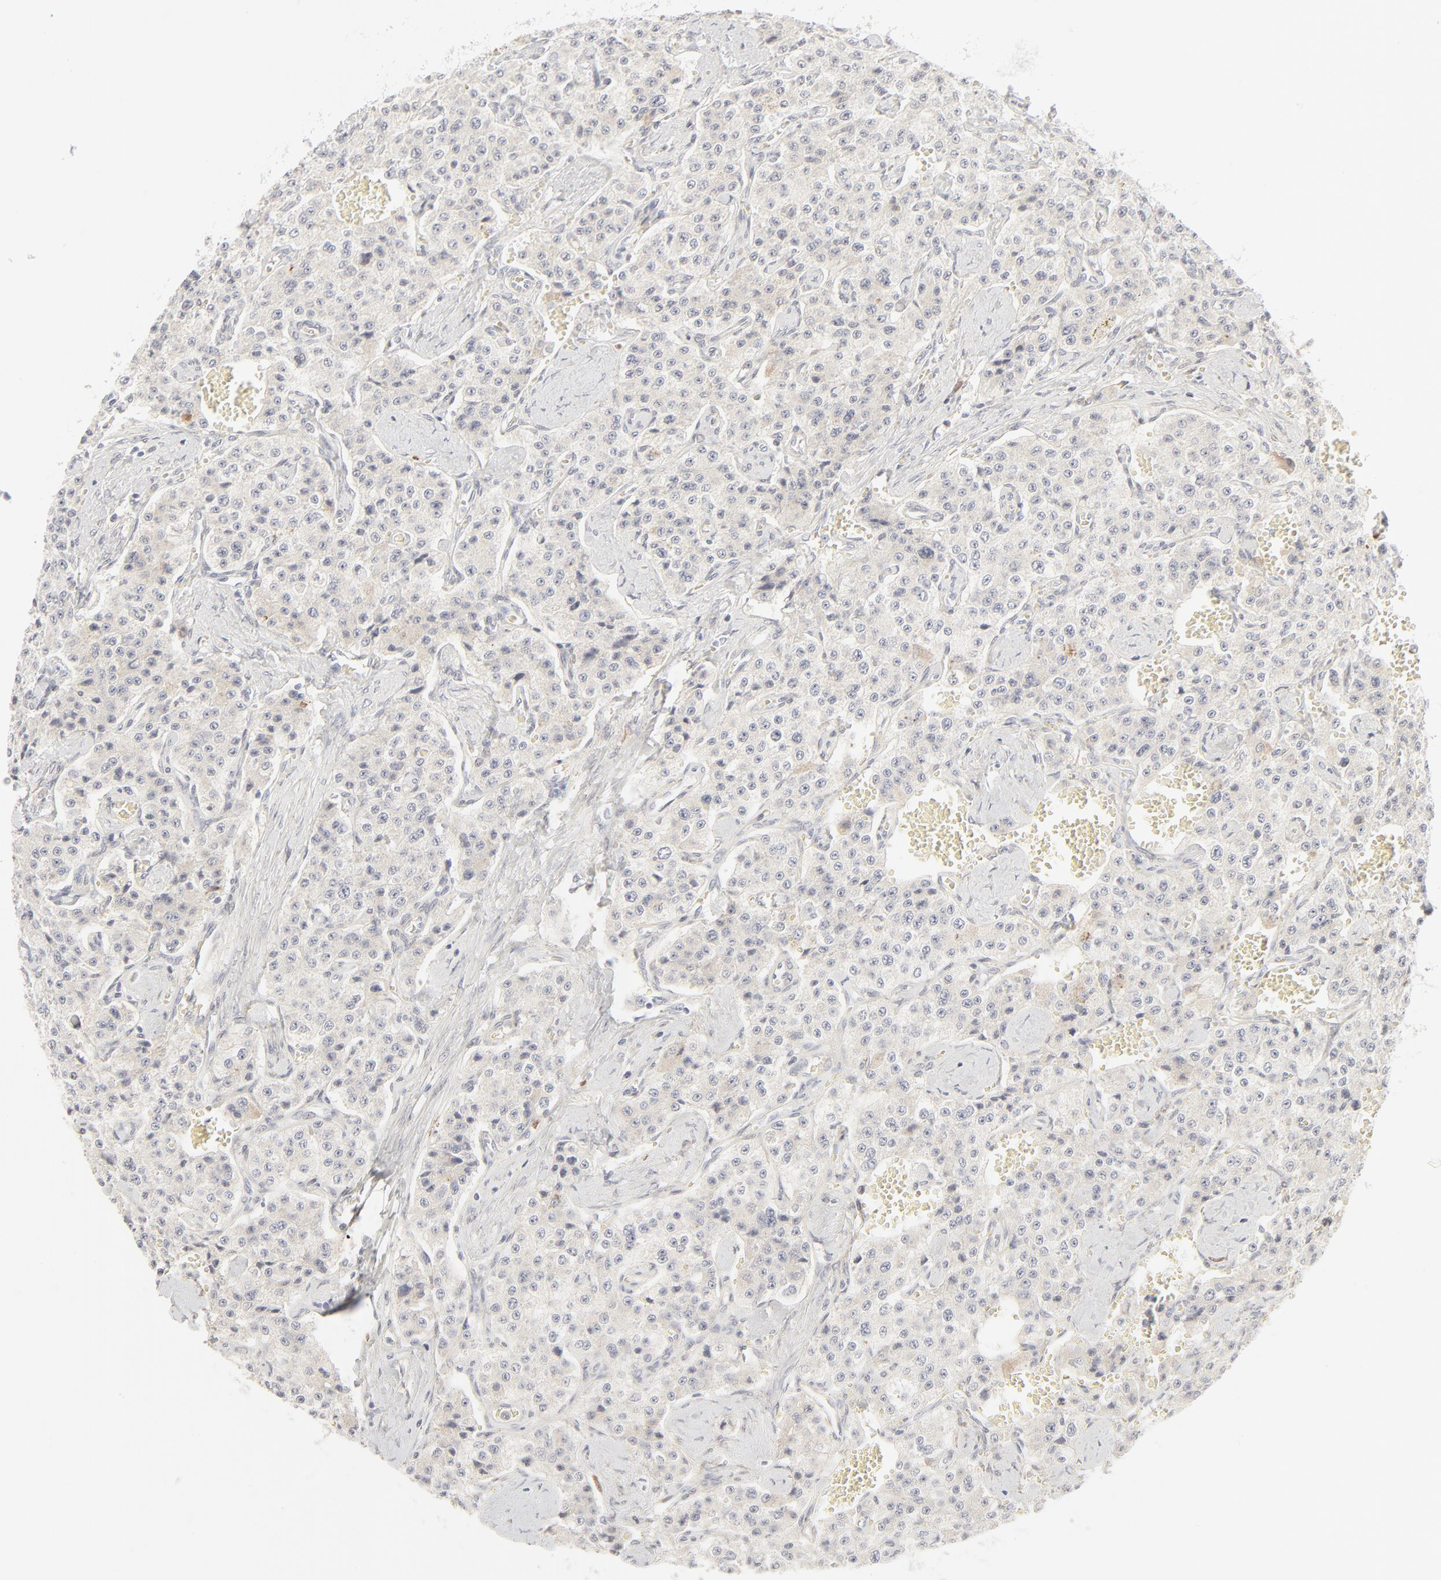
{"staining": {"intensity": "negative", "quantity": "none", "location": "none"}, "tissue": "carcinoid", "cell_type": "Tumor cells", "image_type": "cancer", "snomed": [{"axis": "morphology", "description": "Carcinoid, malignant, NOS"}, {"axis": "topography", "description": "Small intestine"}], "caption": "Carcinoid stained for a protein using immunohistochemistry (IHC) exhibits no positivity tumor cells.", "gene": "LGALS2", "patient": {"sex": "male", "age": 52}}